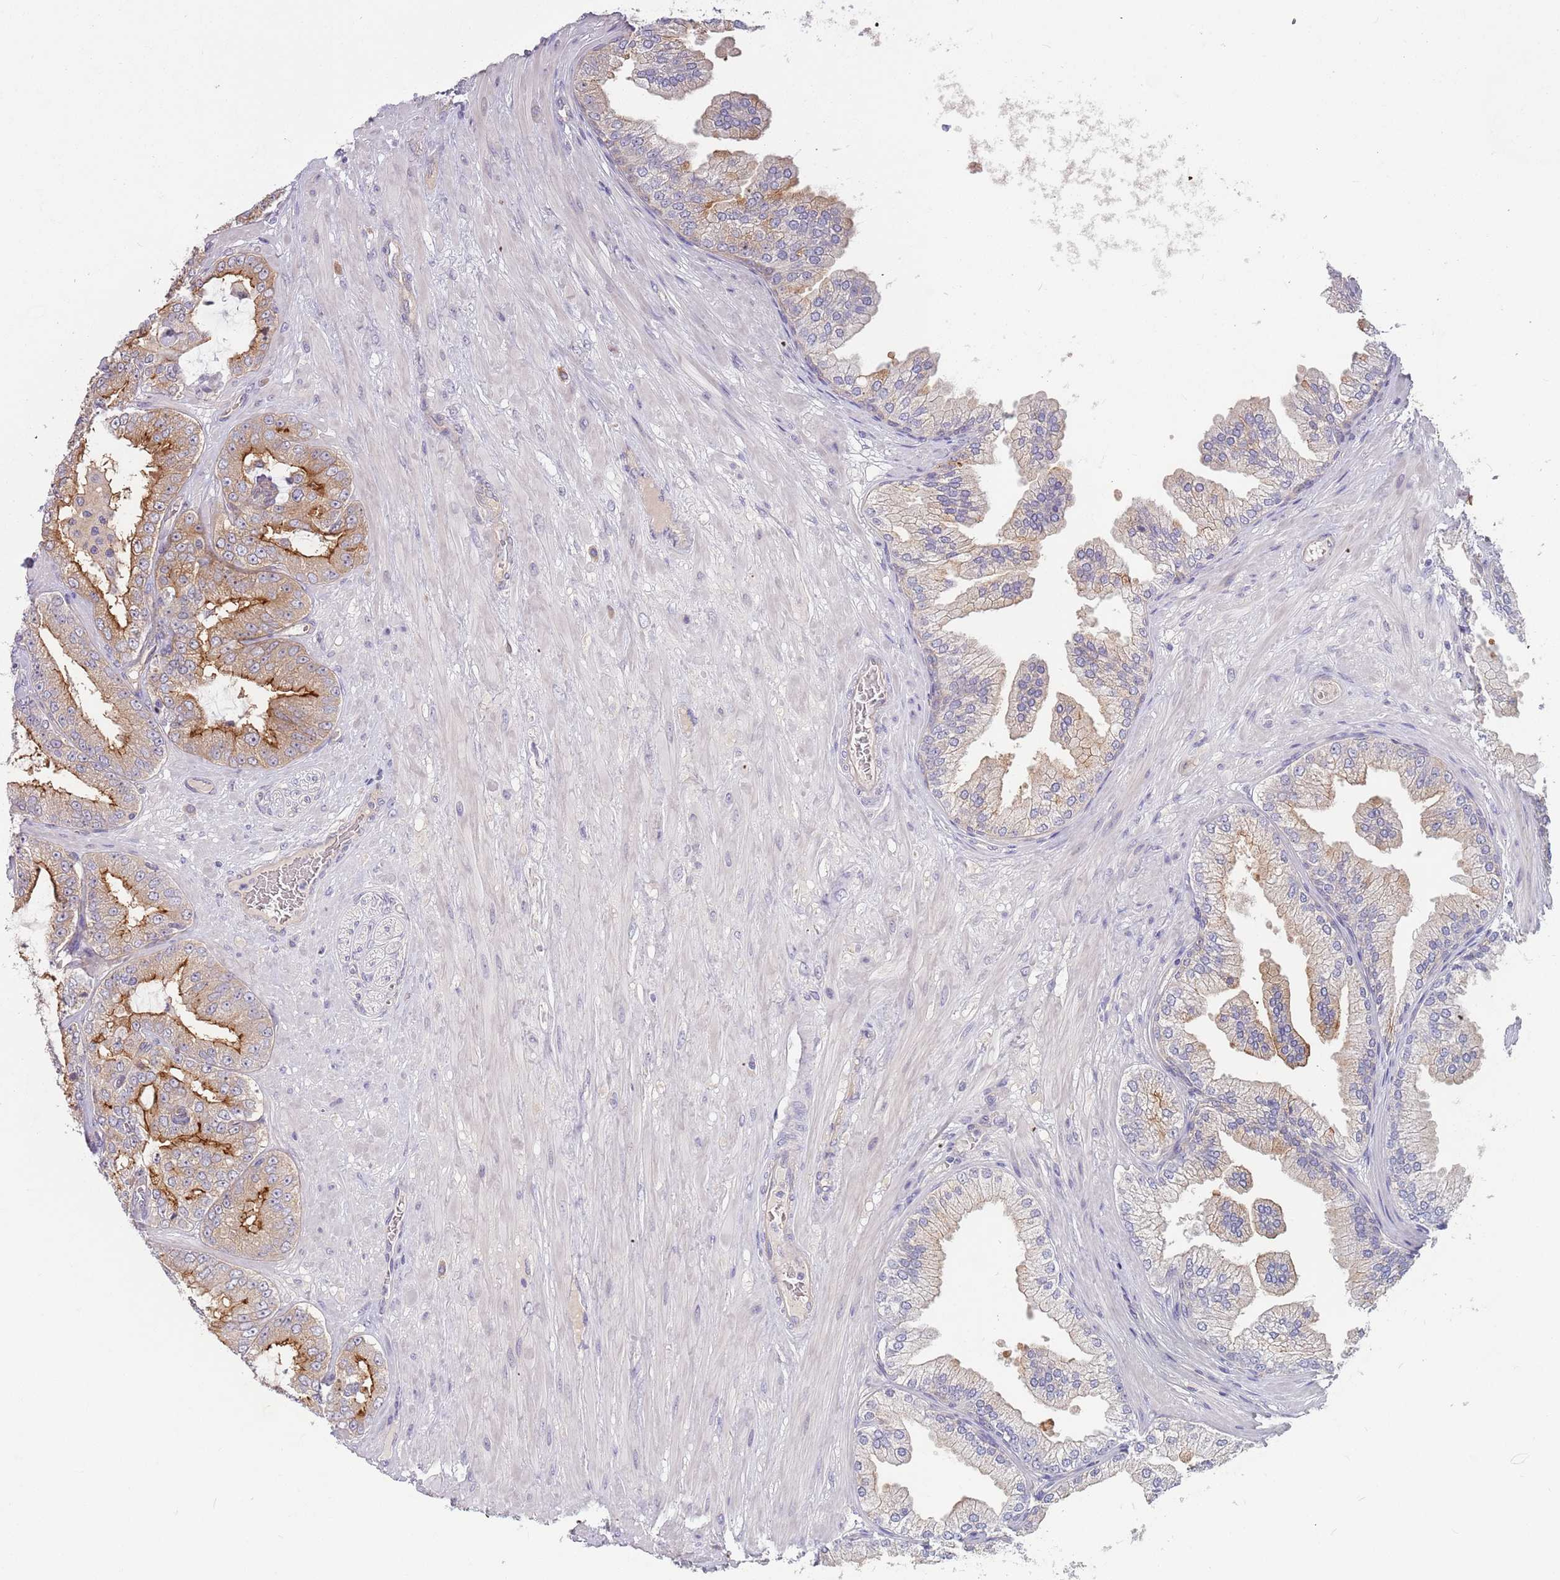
{"staining": {"intensity": "moderate", "quantity": "25%-75%", "location": "cytoplasmic/membranous"}, "tissue": "prostate cancer", "cell_type": "Tumor cells", "image_type": "cancer", "snomed": [{"axis": "morphology", "description": "Adenocarcinoma, Low grade"}, {"axis": "topography", "description": "Prostate"}], "caption": "An IHC photomicrograph of neoplastic tissue is shown. Protein staining in brown labels moderate cytoplasmic/membranous positivity in prostate adenocarcinoma (low-grade) within tumor cells. (Stains: DAB (3,3'-diaminobenzidine) in brown, nuclei in blue, Microscopy: brightfield microscopy at high magnification).", "gene": "SAV1", "patient": {"sex": "male", "age": 63}}